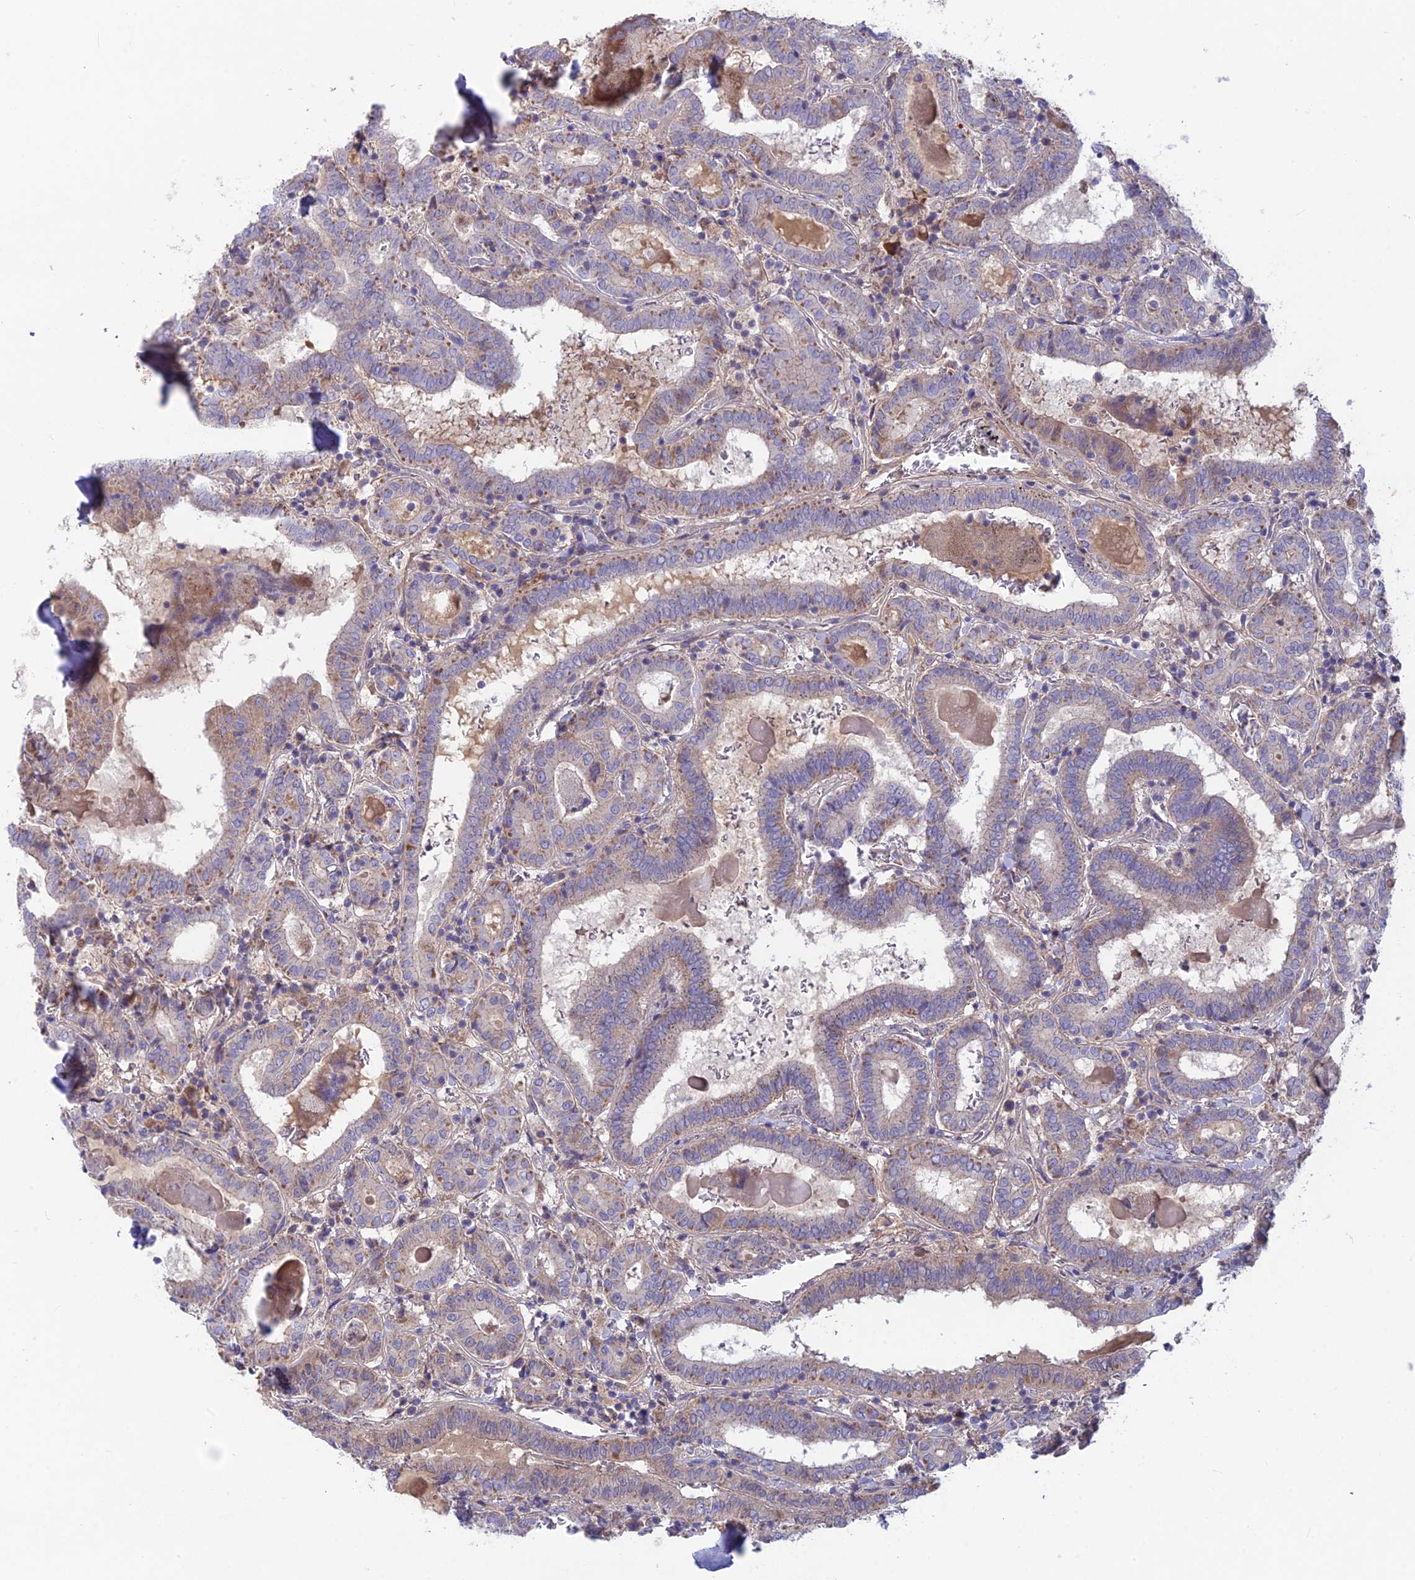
{"staining": {"intensity": "weak", "quantity": "25%-75%", "location": "cytoplasmic/membranous"}, "tissue": "thyroid cancer", "cell_type": "Tumor cells", "image_type": "cancer", "snomed": [{"axis": "morphology", "description": "Papillary adenocarcinoma, NOS"}, {"axis": "topography", "description": "Thyroid gland"}], "caption": "Human papillary adenocarcinoma (thyroid) stained for a protein (brown) shows weak cytoplasmic/membranous positive expression in approximately 25%-75% of tumor cells.", "gene": "PZP", "patient": {"sex": "female", "age": 72}}